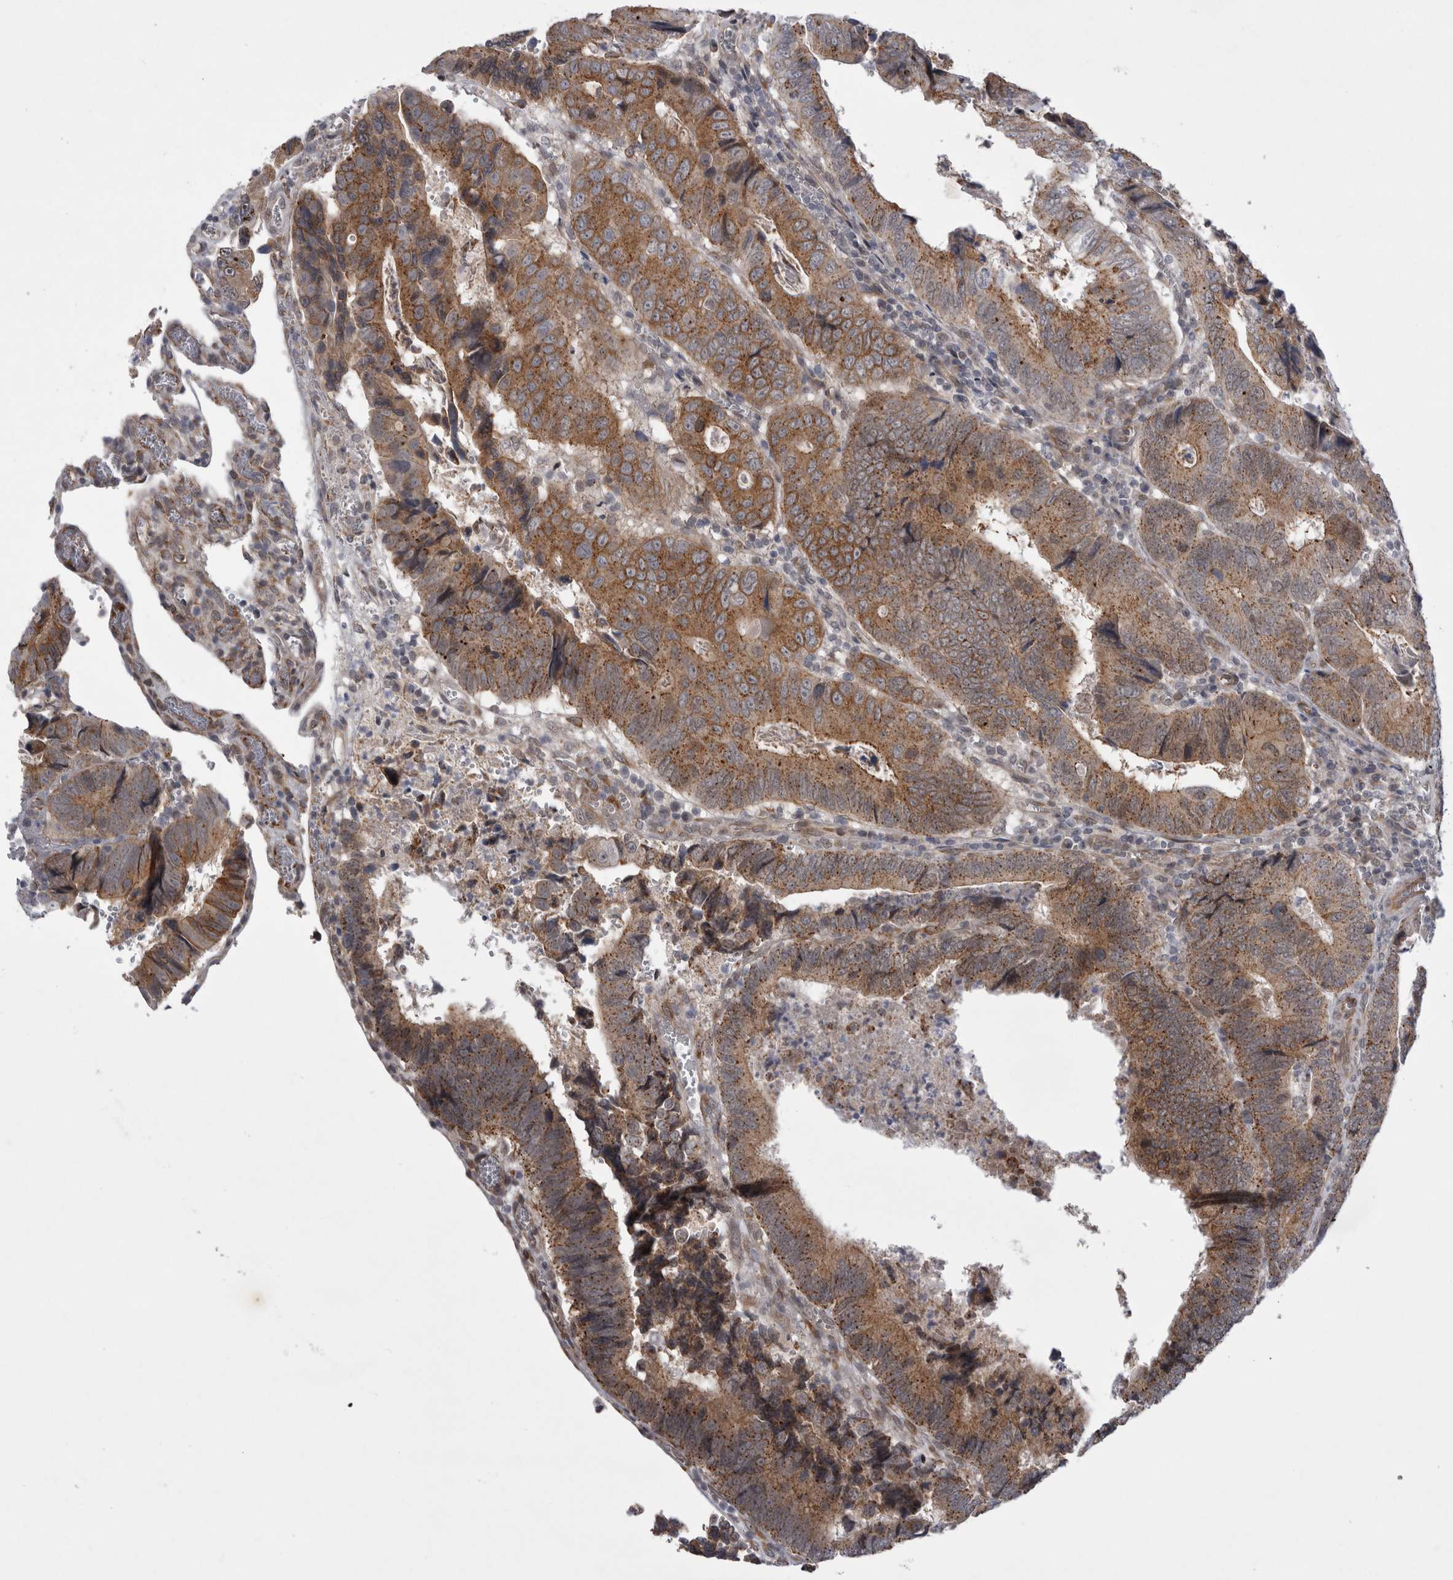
{"staining": {"intensity": "moderate", "quantity": ">75%", "location": "cytoplasmic/membranous"}, "tissue": "colorectal cancer", "cell_type": "Tumor cells", "image_type": "cancer", "snomed": [{"axis": "morphology", "description": "Inflammation, NOS"}, {"axis": "morphology", "description": "Adenocarcinoma, NOS"}, {"axis": "topography", "description": "Colon"}], "caption": "This image exhibits IHC staining of adenocarcinoma (colorectal), with medium moderate cytoplasmic/membranous positivity in approximately >75% of tumor cells.", "gene": "PARP11", "patient": {"sex": "male", "age": 72}}